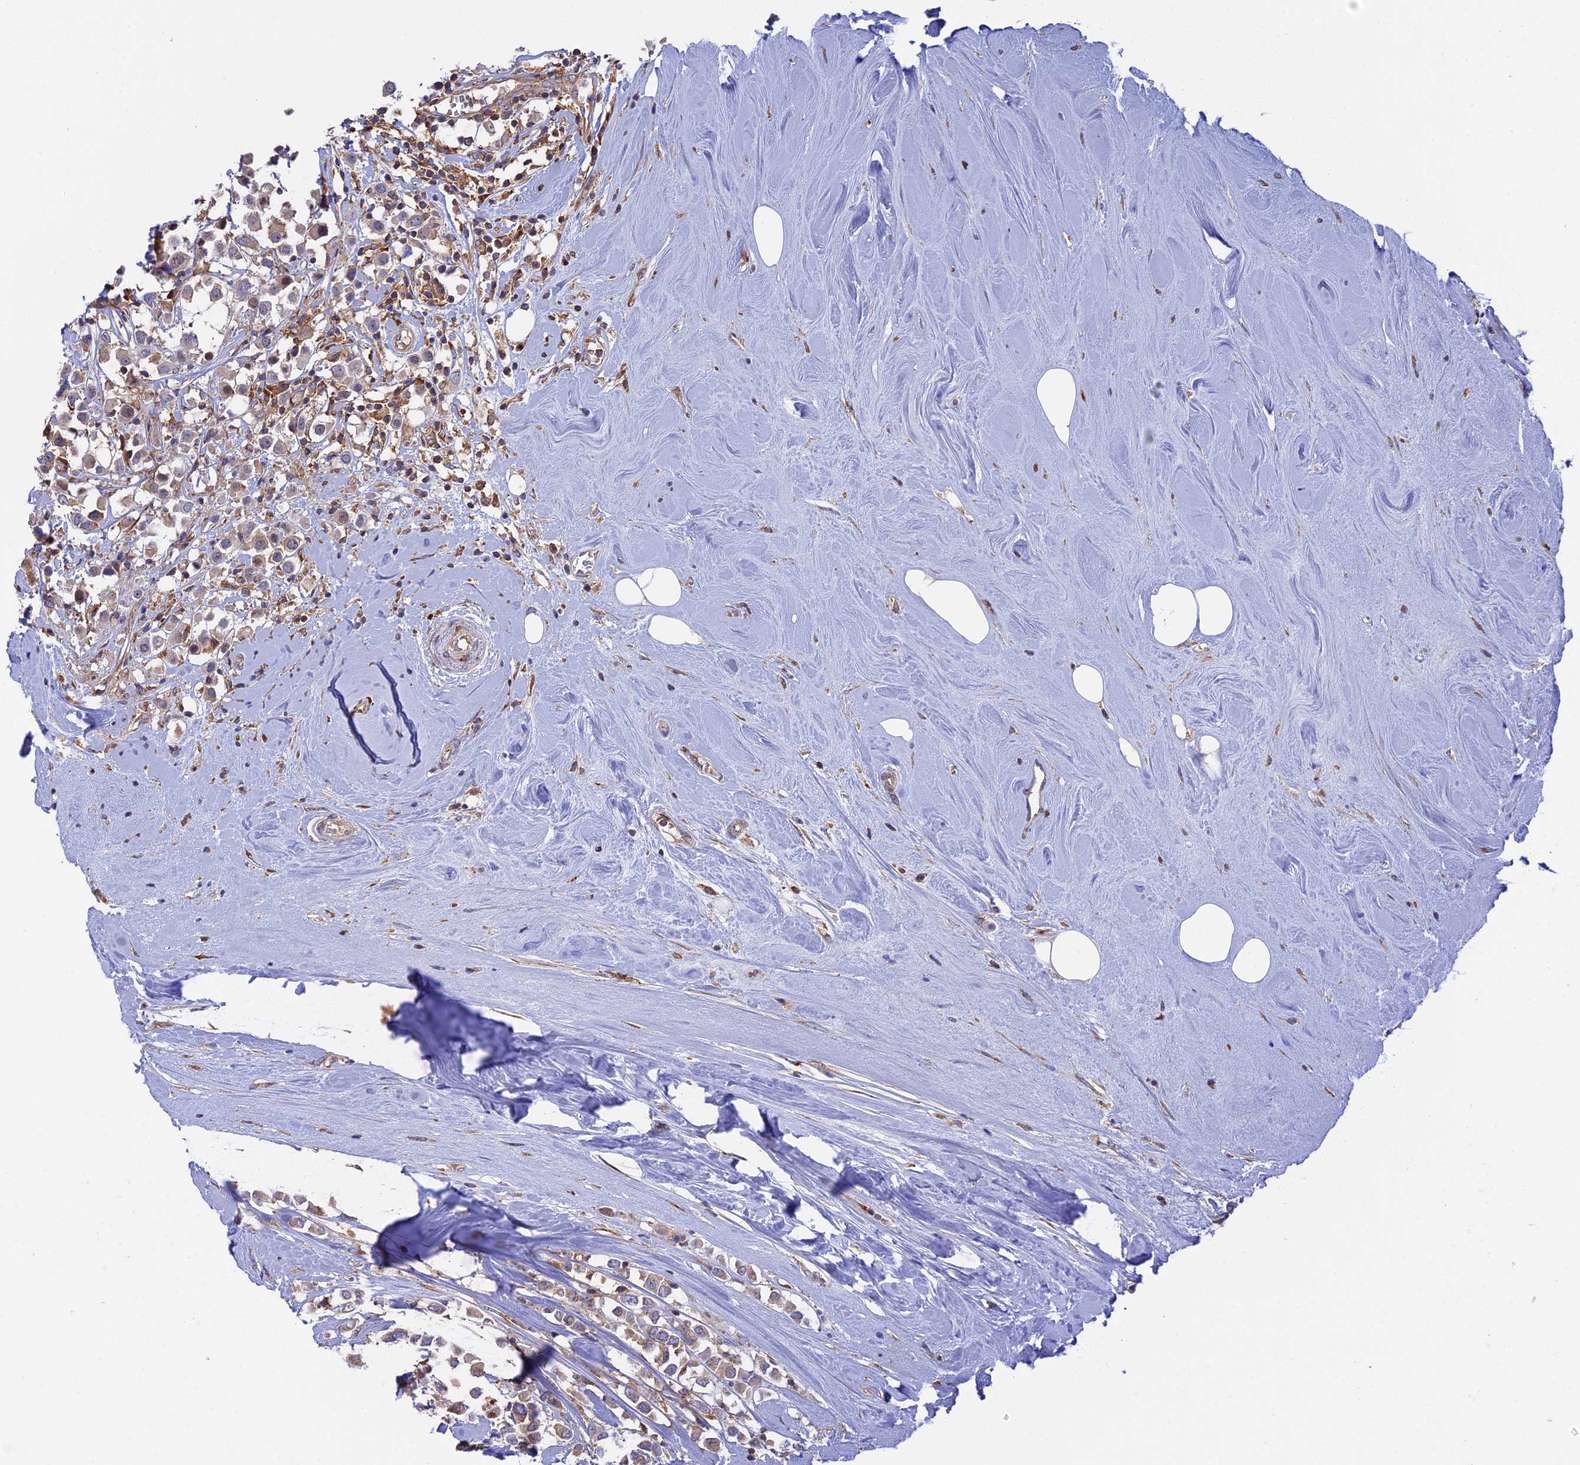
{"staining": {"intensity": "moderate", "quantity": "25%-75%", "location": "cytoplasmic/membranous"}, "tissue": "breast cancer", "cell_type": "Tumor cells", "image_type": "cancer", "snomed": [{"axis": "morphology", "description": "Duct carcinoma"}, {"axis": "topography", "description": "Breast"}], "caption": "Breast cancer (infiltrating ductal carcinoma) tissue demonstrates moderate cytoplasmic/membranous staining in about 25%-75% of tumor cells, visualized by immunohistochemistry.", "gene": "GMIP", "patient": {"sex": "female", "age": 61}}